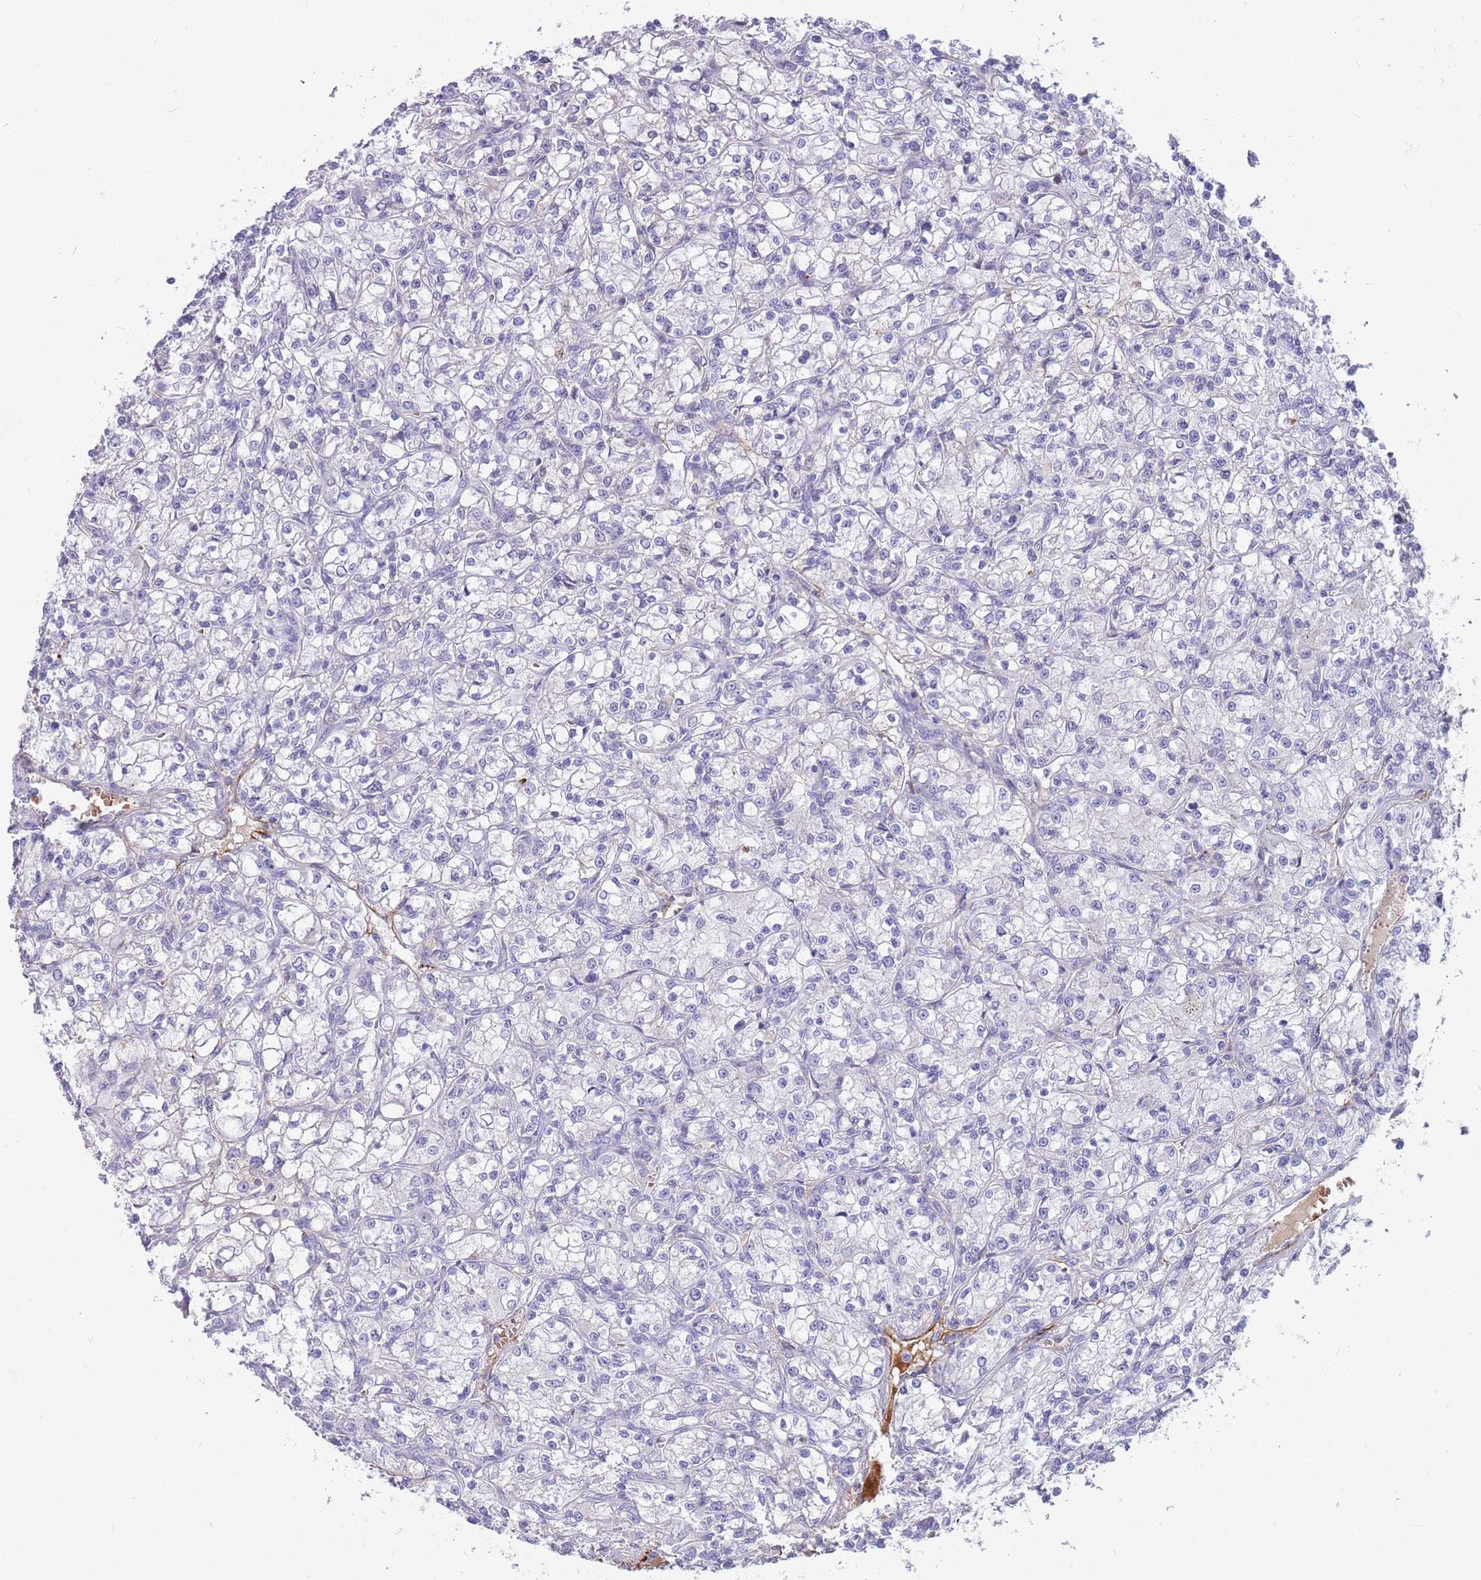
{"staining": {"intensity": "negative", "quantity": "none", "location": "none"}, "tissue": "renal cancer", "cell_type": "Tumor cells", "image_type": "cancer", "snomed": [{"axis": "morphology", "description": "Adenocarcinoma, NOS"}, {"axis": "topography", "description": "Kidney"}], "caption": "An image of renal adenocarcinoma stained for a protein exhibits no brown staining in tumor cells.", "gene": "LEPROTL1", "patient": {"sex": "female", "age": 59}}